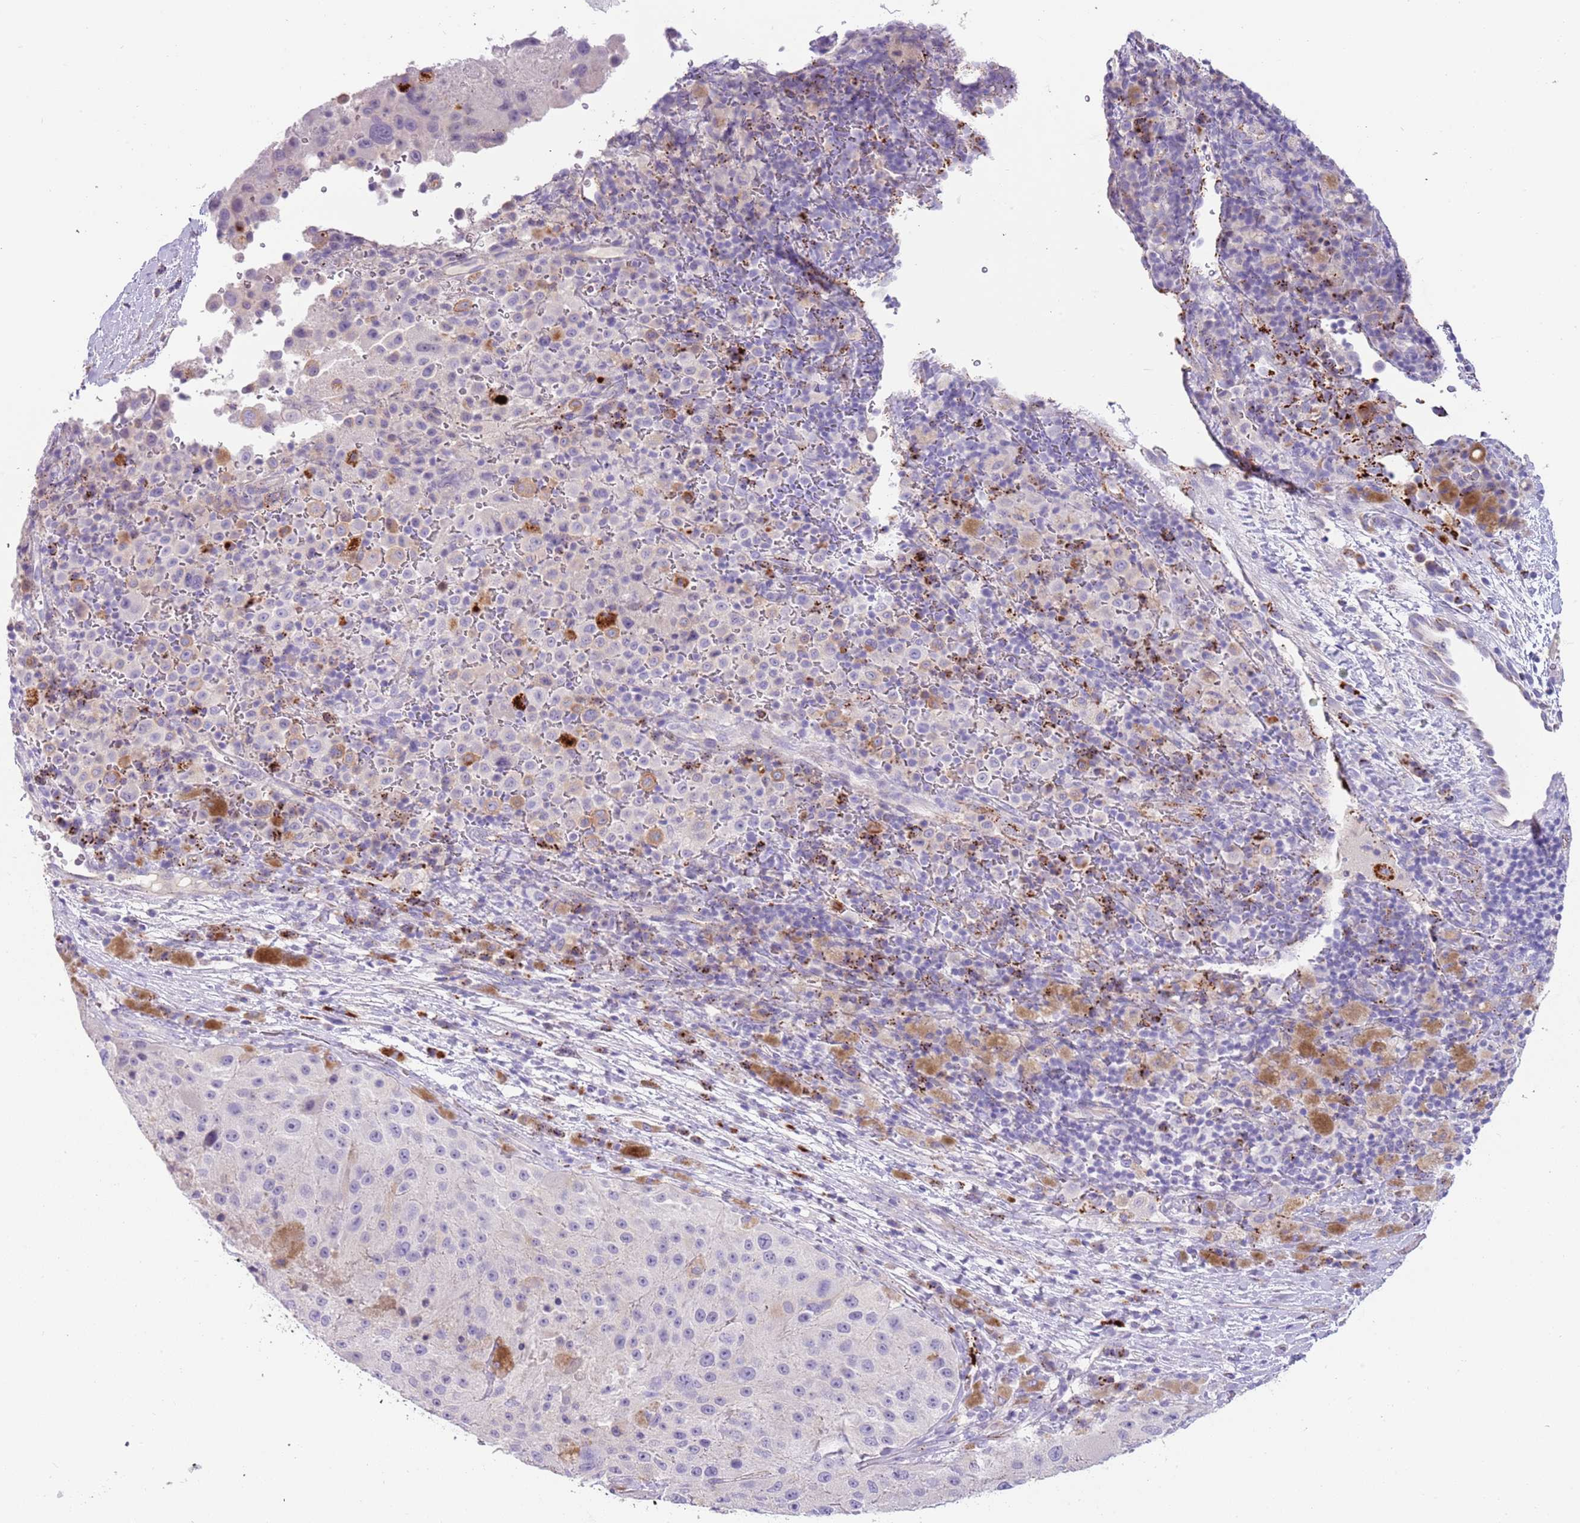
{"staining": {"intensity": "negative", "quantity": "none", "location": "none"}, "tissue": "melanoma", "cell_type": "Tumor cells", "image_type": "cancer", "snomed": [{"axis": "morphology", "description": "Malignant melanoma, Metastatic site"}, {"axis": "topography", "description": "Lymph node"}], "caption": "Protein analysis of melanoma reveals no significant positivity in tumor cells.", "gene": "LRRN3", "patient": {"sex": "male", "age": 62}}